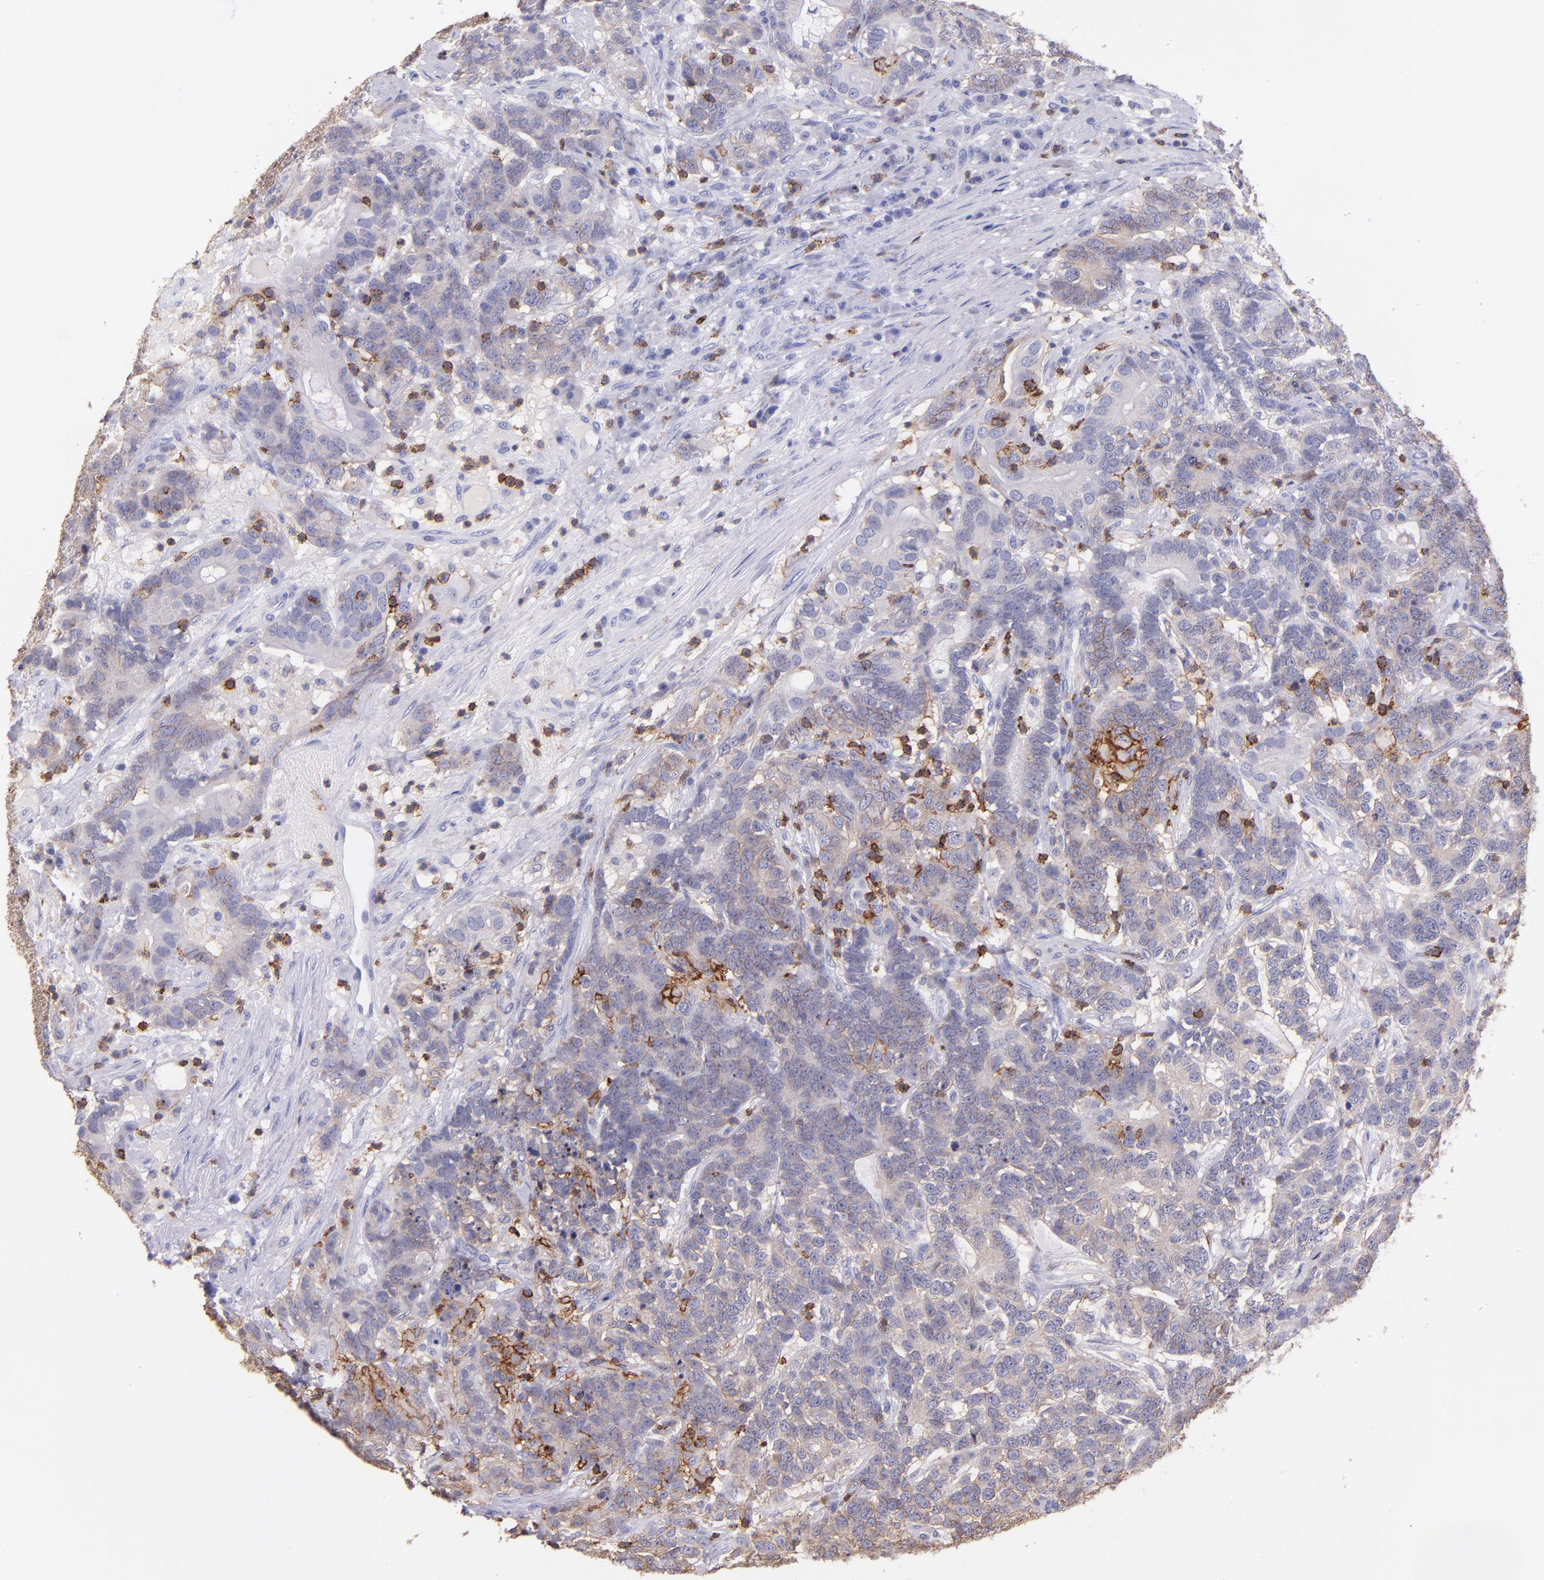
{"staining": {"intensity": "weak", "quantity": "<25%", "location": "cytoplasmic/membranous"}, "tissue": "testis cancer", "cell_type": "Tumor cells", "image_type": "cancer", "snomed": [{"axis": "morphology", "description": "Carcinoma, Embryonal, NOS"}, {"axis": "topography", "description": "Testis"}], "caption": "Immunohistochemistry (IHC) histopathology image of testis embryonal carcinoma stained for a protein (brown), which shows no staining in tumor cells.", "gene": "SPN", "patient": {"sex": "male", "age": 26}}